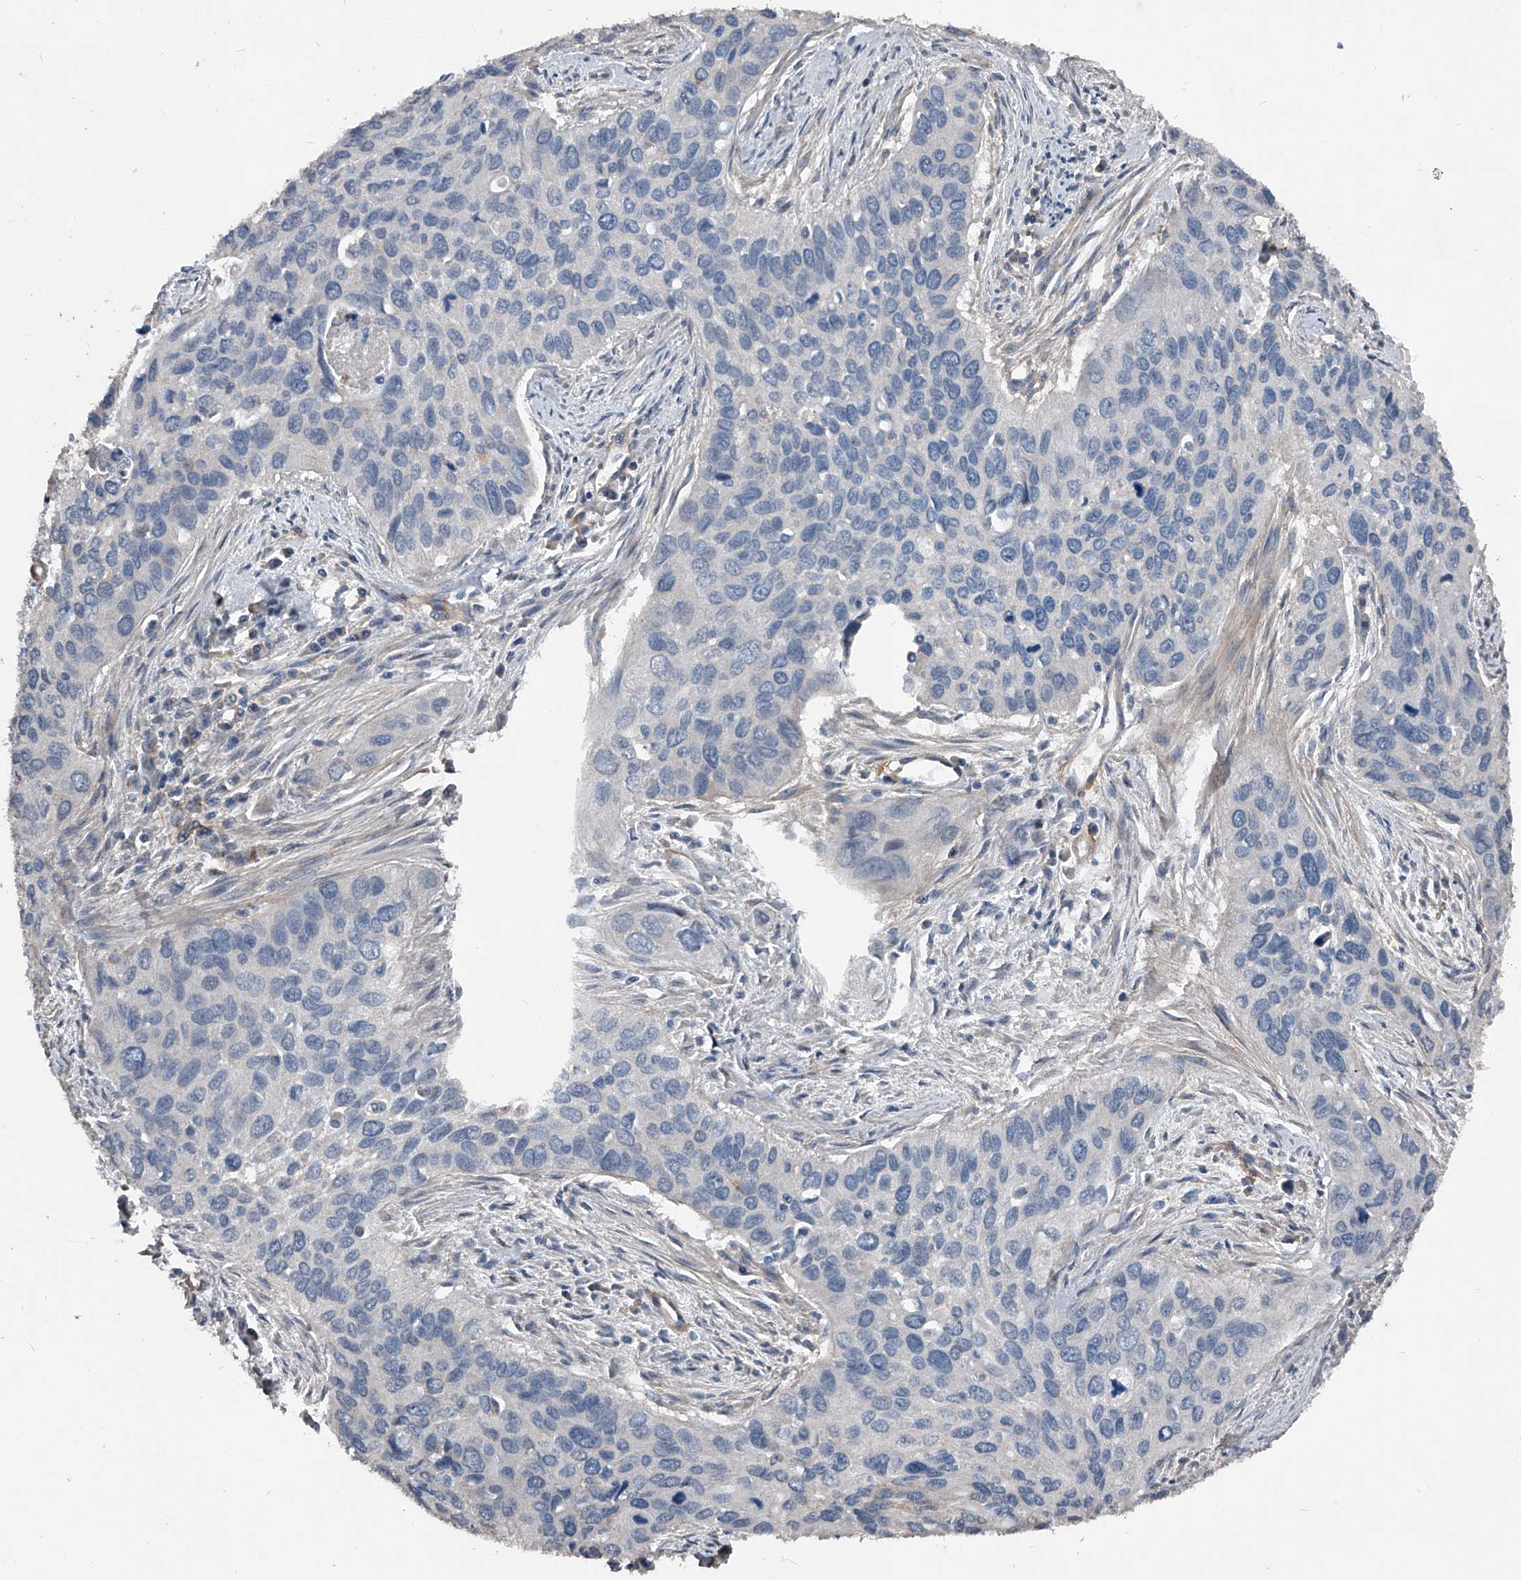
{"staining": {"intensity": "negative", "quantity": "none", "location": "none"}, "tissue": "cervical cancer", "cell_type": "Tumor cells", "image_type": "cancer", "snomed": [{"axis": "morphology", "description": "Squamous cell carcinoma, NOS"}, {"axis": "topography", "description": "Cervix"}], "caption": "An image of human cervical cancer is negative for staining in tumor cells.", "gene": "PHACTR1", "patient": {"sex": "female", "age": 55}}